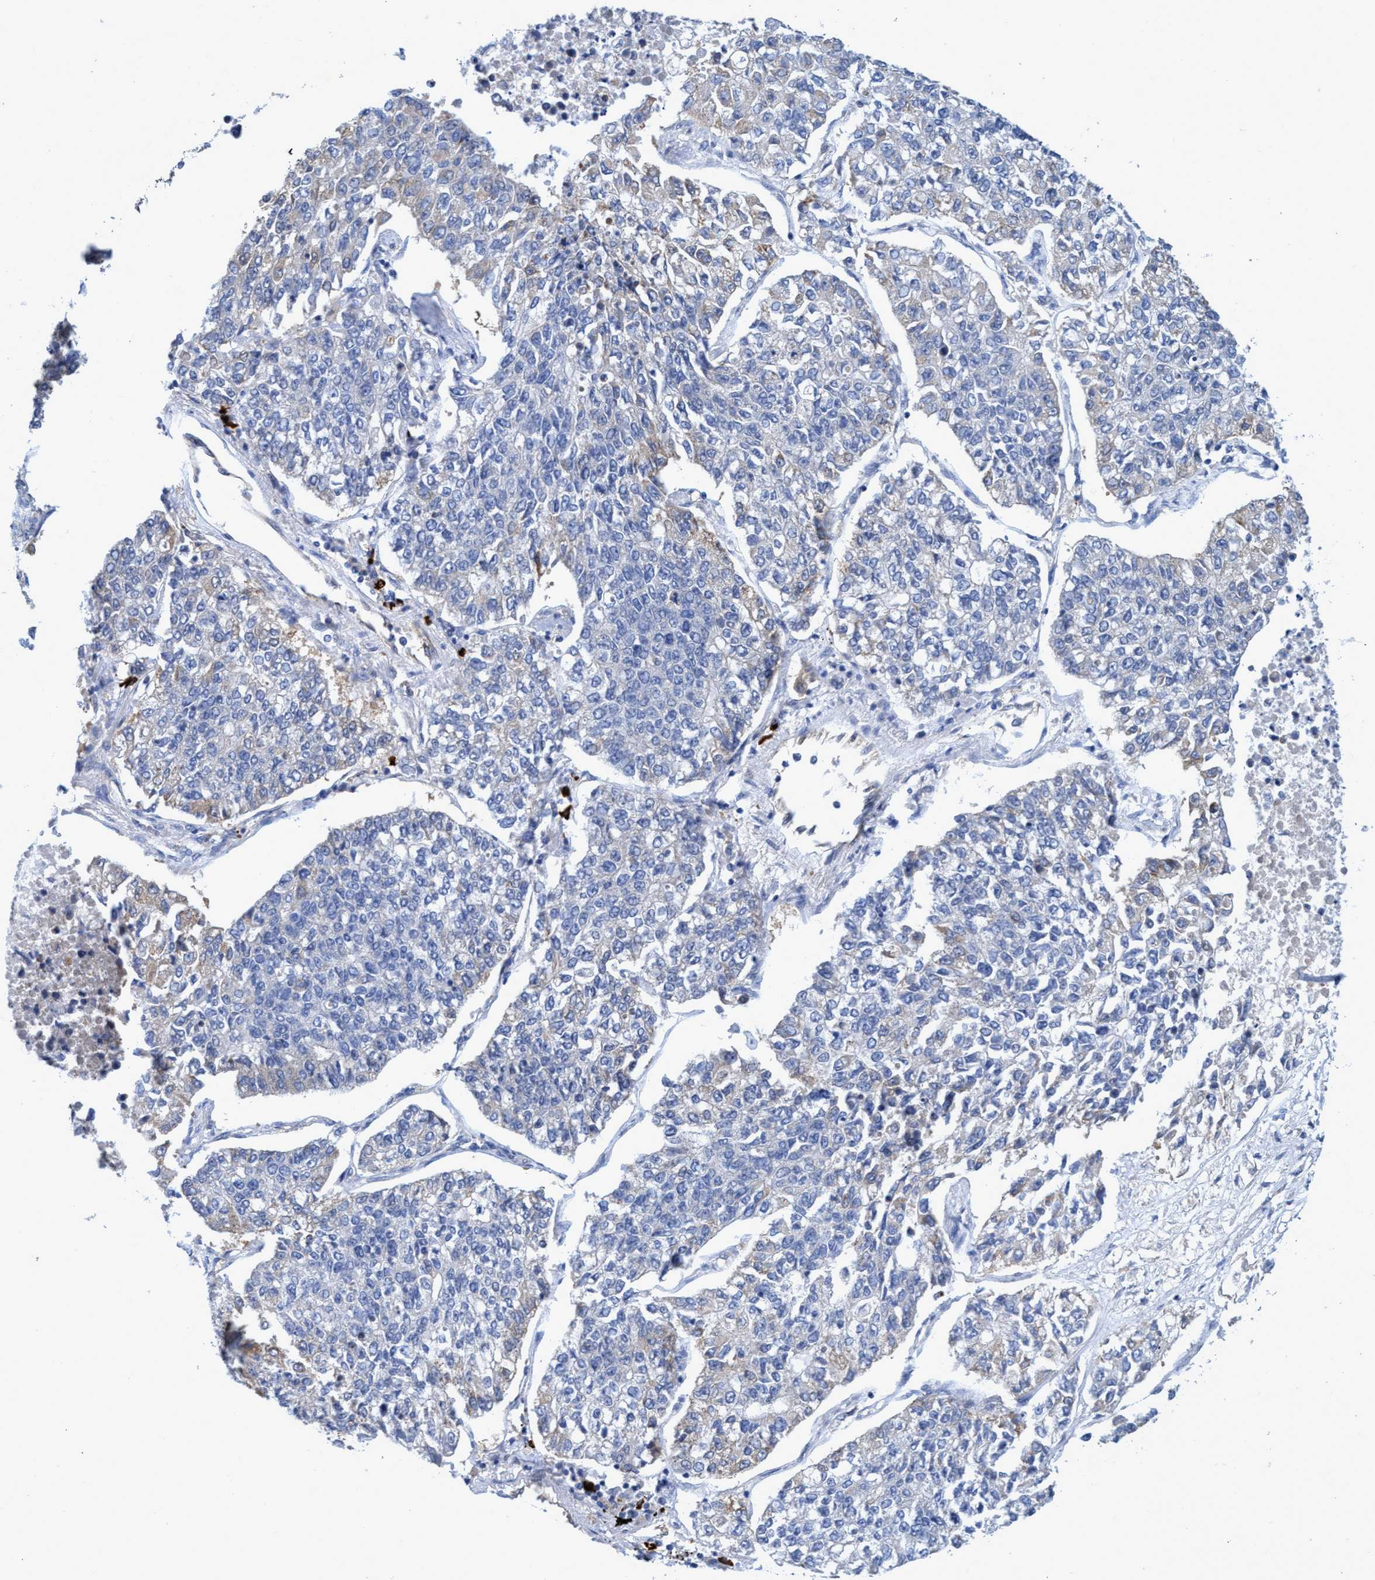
{"staining": {"intensity": "negative", "quantity": "none", "location": "none"}, "tissue": "lung cancer", "cell_type": "Tumor cells", "image_type": "cancer", "snomed": [{"axis": "morphology", "description": "Adenocarcinoma, NOS"}, {"axis": "topography", "description": "Lung"}], "caption": "An immunohistochemistry (IHC) micrograph of lung cancer is shown. There is no staining in tumor cells of lung cancer. The staining was performed using DAB to visualize the protein expression in brown, while the nuclei were stained in blue with hematoxylin (Magnification: 20x).", "gene": "PNPO", "patient": {"sex": "male", "age": 49}}